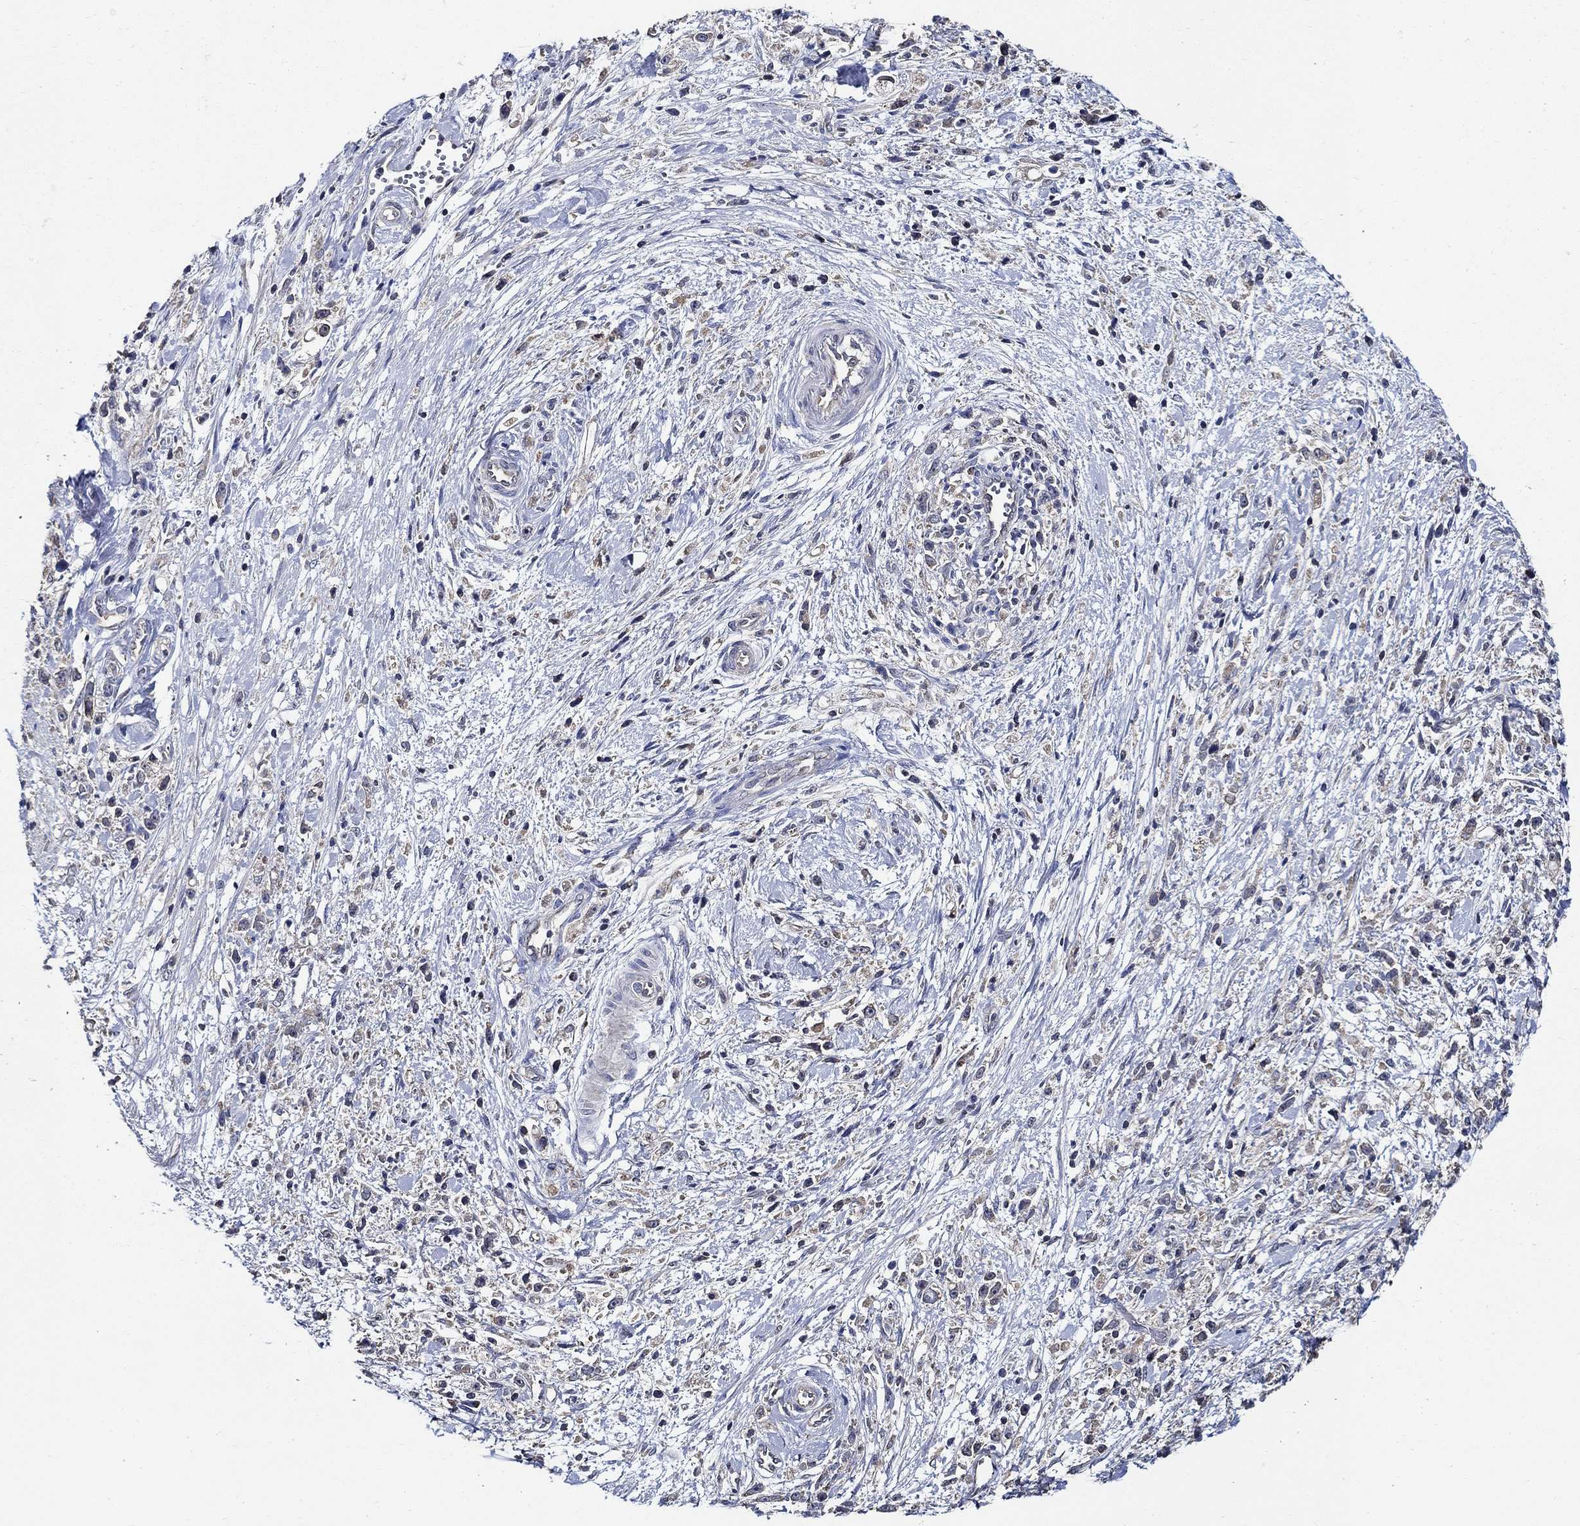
{"staining": {"intensity": "negative", "quantity": "none", "location": "none"}, "tissue": "stomach cancer", "cell_type": "Tumor cells", "image_type": "cancer", "snomed": [{"axis": "morphology", "description": "Adenocarcinoma, NOS"}, {"axis": "topography", "description": "Stomach"}], "caption": "Immunohistochemistry image of neoplastic tissue: human adenocarcinoma (stomach) stained with DAB demonstrates no significant protein staining in tumor cells. (Stains: DAB (3,3'-diaminobenzidine) immunohistochemistry (IHC) with hematoxylin counter stain, Microscopy: brightfield microscopy at high magnification).", "gene": "WDR53", "patient": {"sex": "female", "age": 59}}